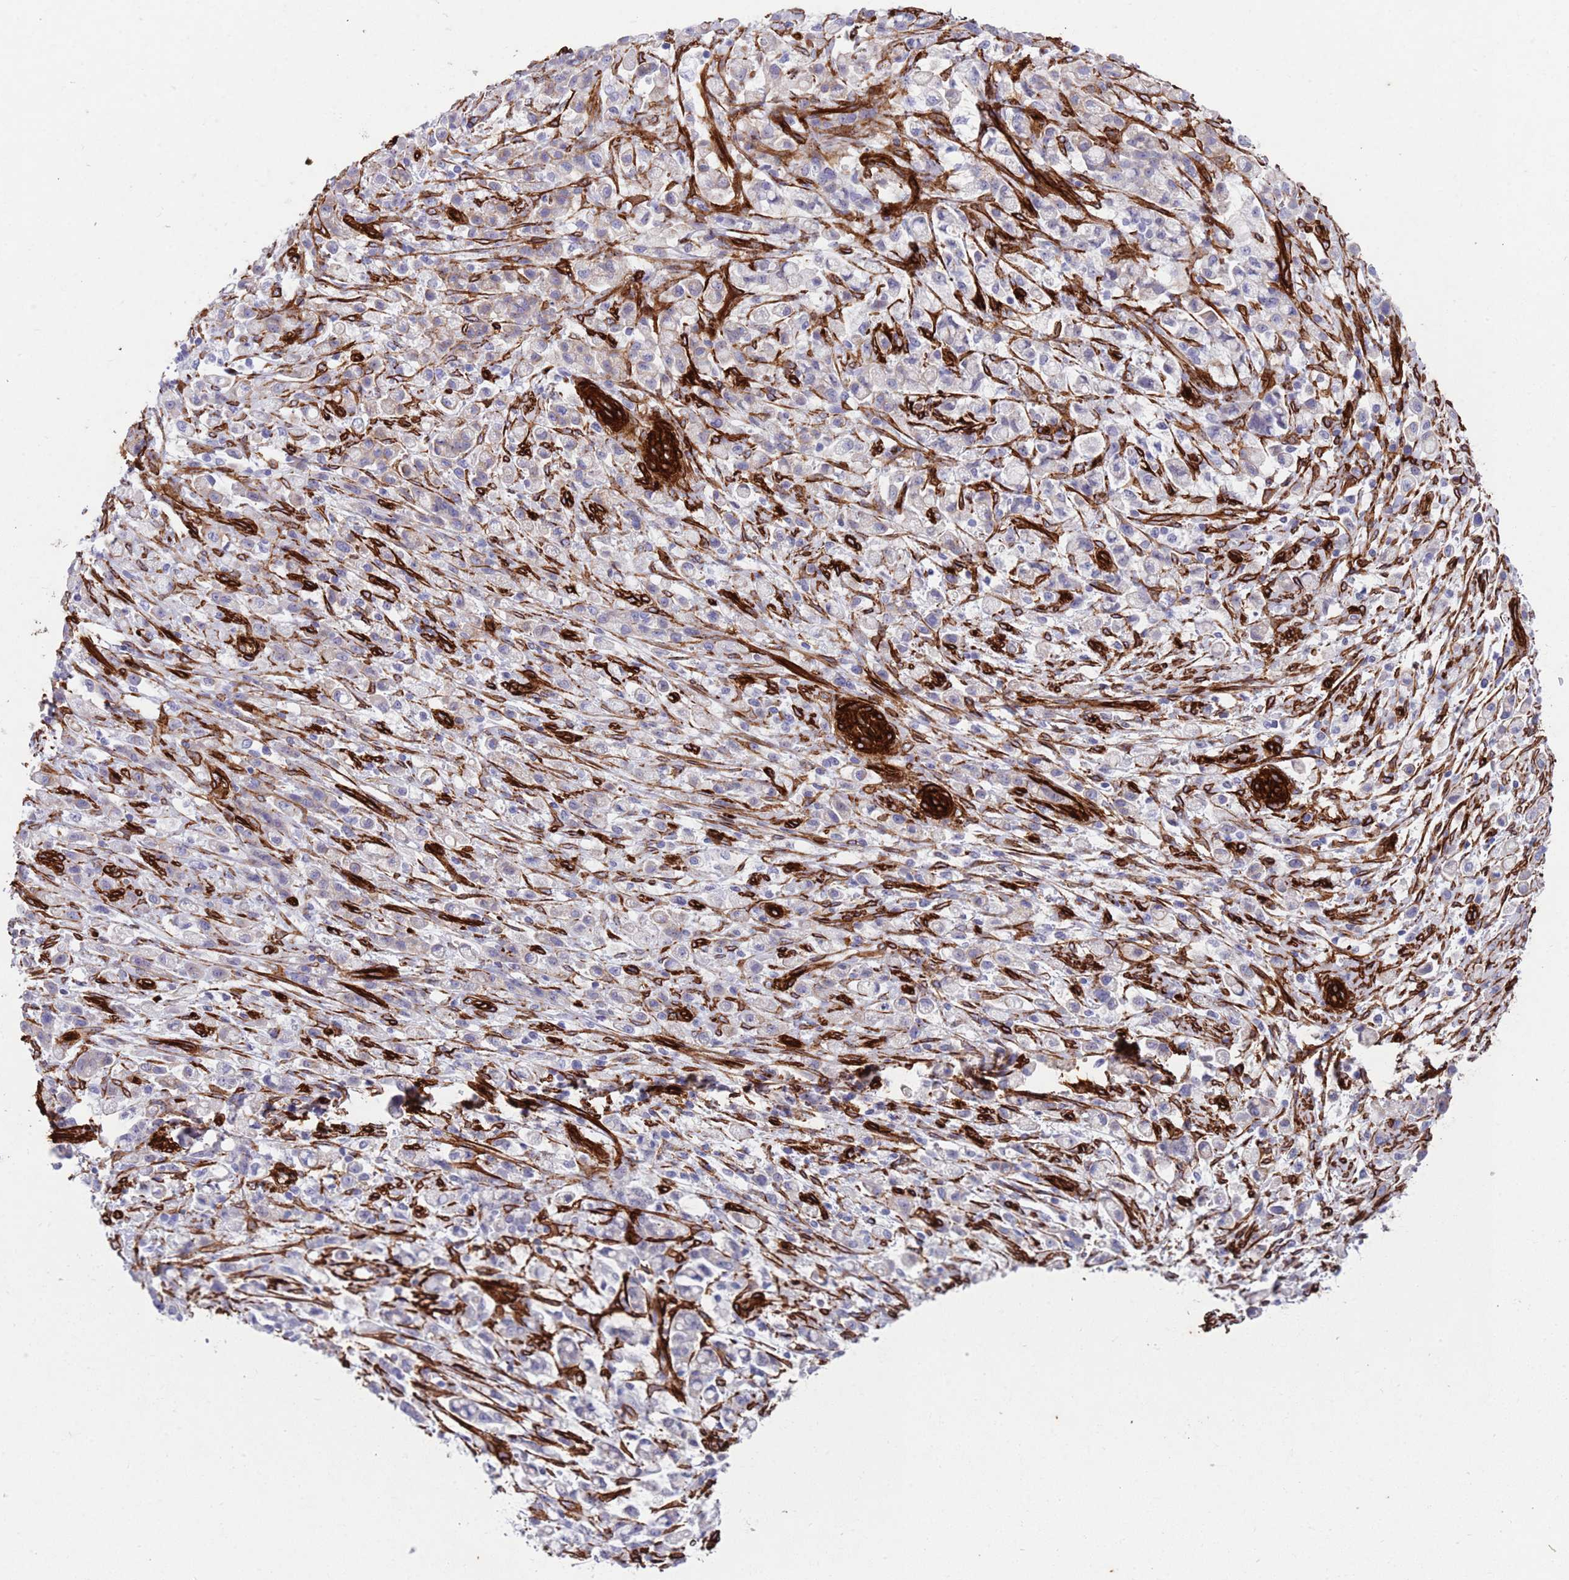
{"staining": {"intensity": "weak", "quantity": "<25%", "location": "cytoplasmic/membranous"}, "tissue": "stomach cancer", "cell_type": "Tumor cells", "image_type": "cancer", "snomed": [{"axis": "morphology", "description": "Adenocarcinoma, NOS"}, {"axis": "topography", "description": "Stomach"}], "caption": "Immunohistochemical staining of stomach cancer shows no significant staining in tumor cells.", "gene": "CAV2", "patient": {"sex": "female", "age": 60}}